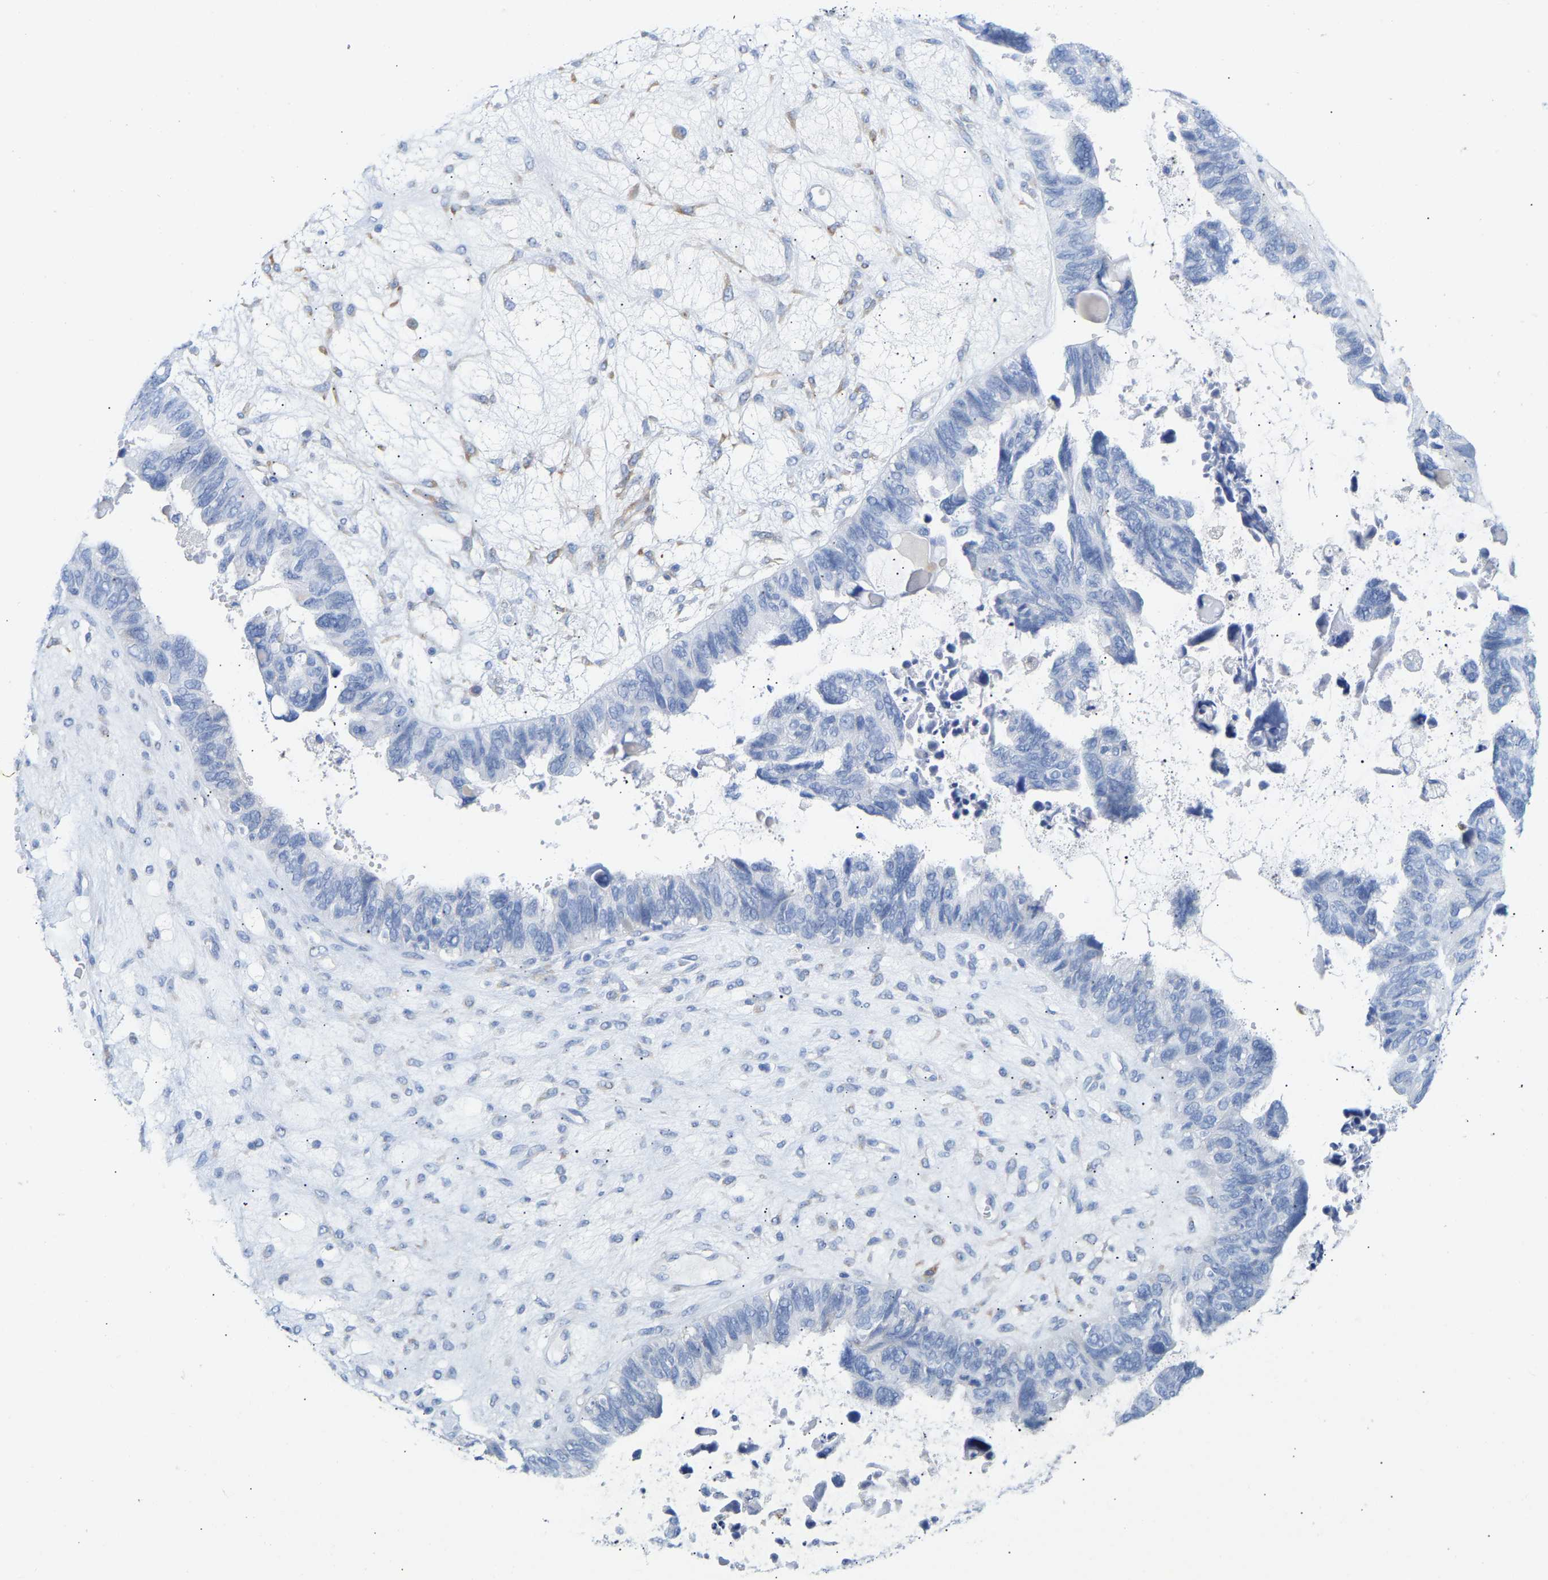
{"staining": {"intensity": "negative", "quantity": "none", "location": "none"}, "tissue": "ovarian cancer", "cell_type": "Tumor cells", "image_type": "cancer", "snomed": [{"axis": "morphology", "description": "Cystadenocarcinoma, serous, NOS"}, {"axis": "topography", "description": "Ovary"}], "caption": "Immunohistochemistry (IHC) of serous cystadenocarcinoma (ovarian) reveals no positivity in tumor cells.", "gene": "AMPH", "patient": {"sex": "female", "age": 79}}